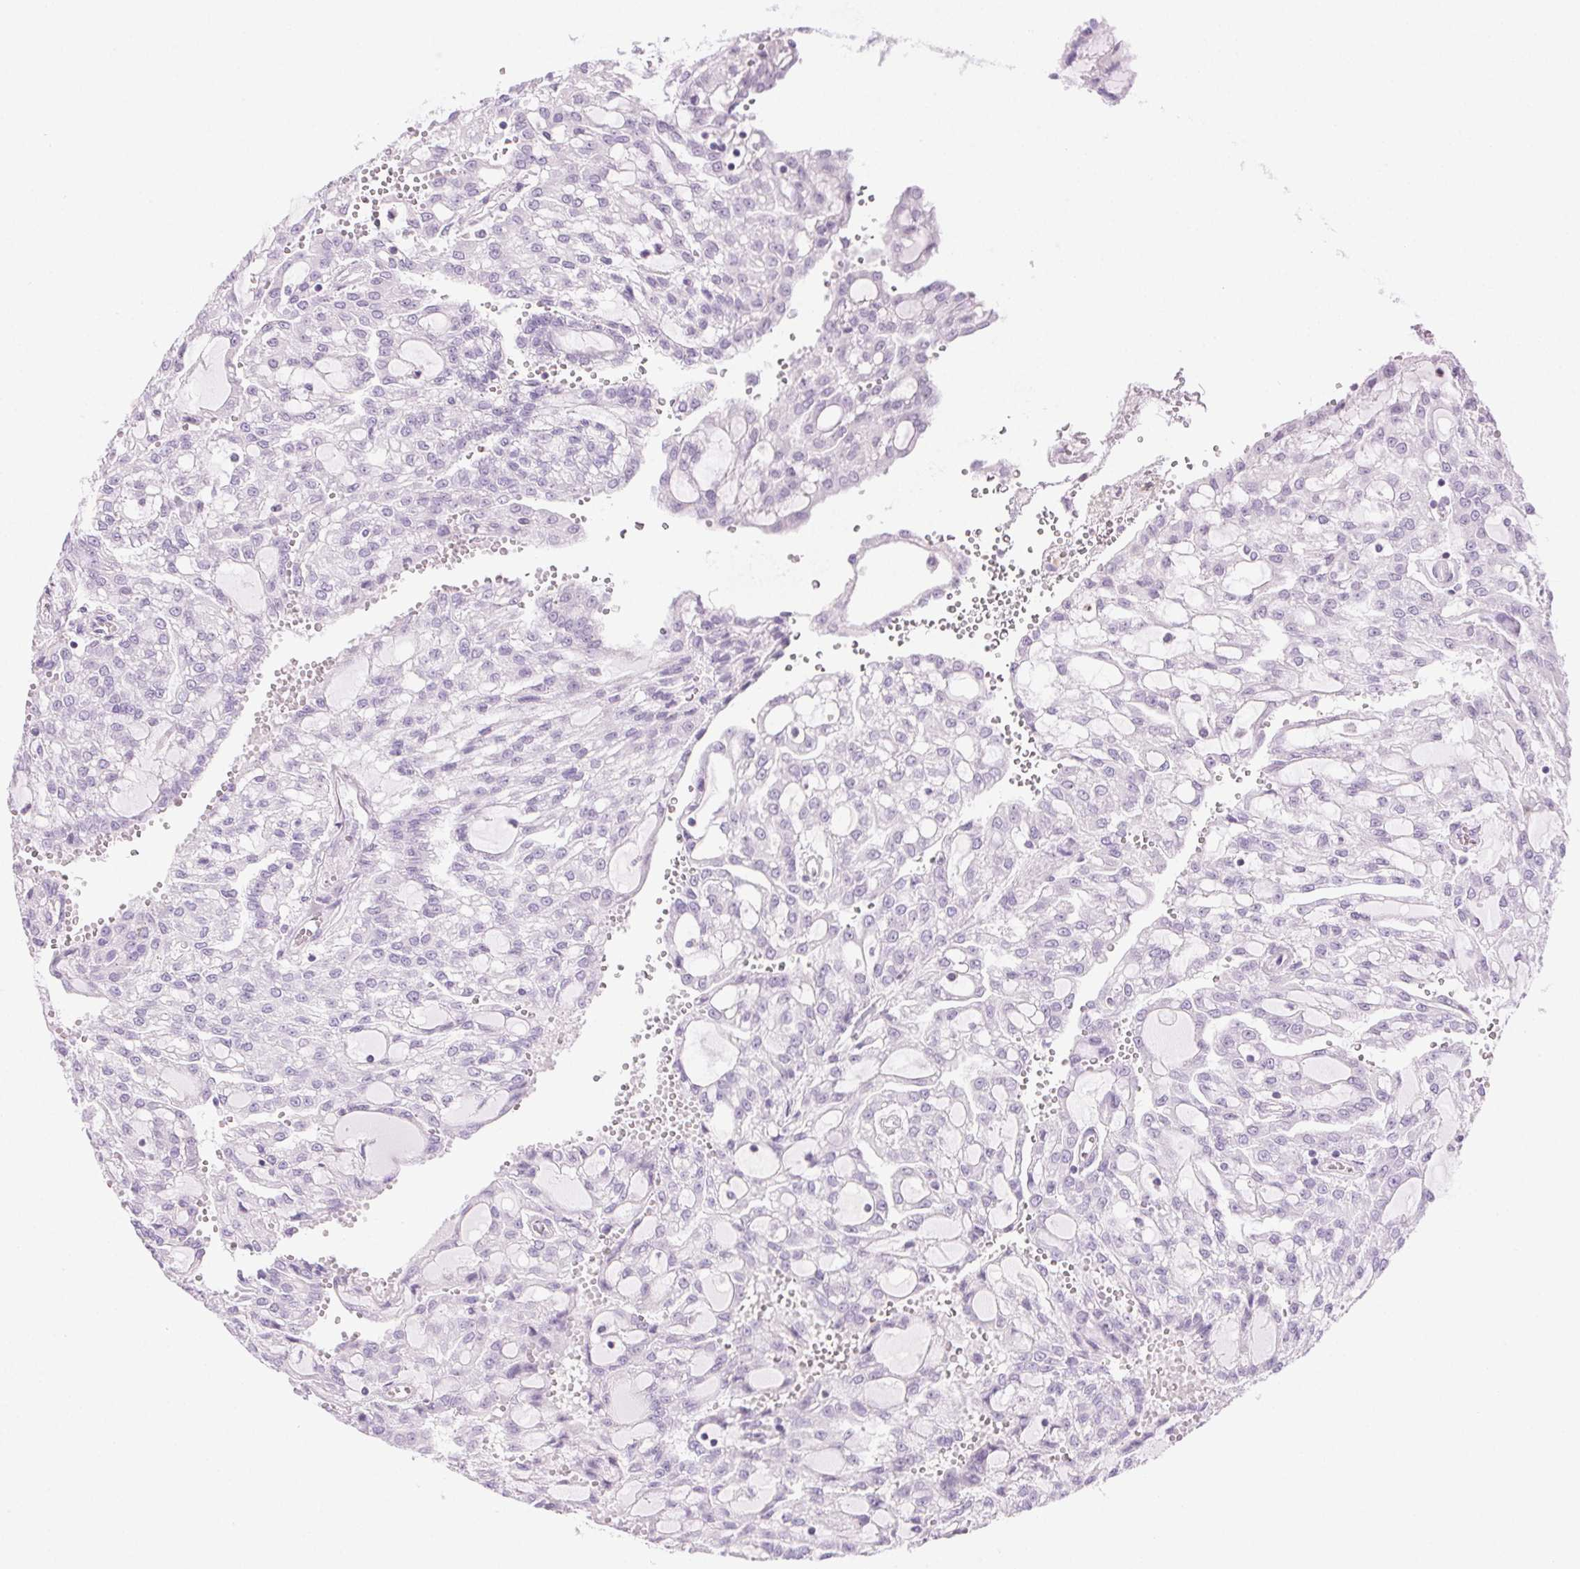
{"staining": {"intensity": "negative", "quantity": "none", "location": "none"}, "tissue": "renal cancer", "cell_type": "Tumor cells", "image_type": "cancer", "snomed": [{"axis": "morphology", "description": "Adenocarcinoma, NOS"}, {"axis": "topography", "description": "Kidney"}], "caption": "Image shows no significant protein positivity in tumor cells of renal adenocarcinoma.", "gene": "TMEM45A", "patient": {"sex": "male", "age": 63}}